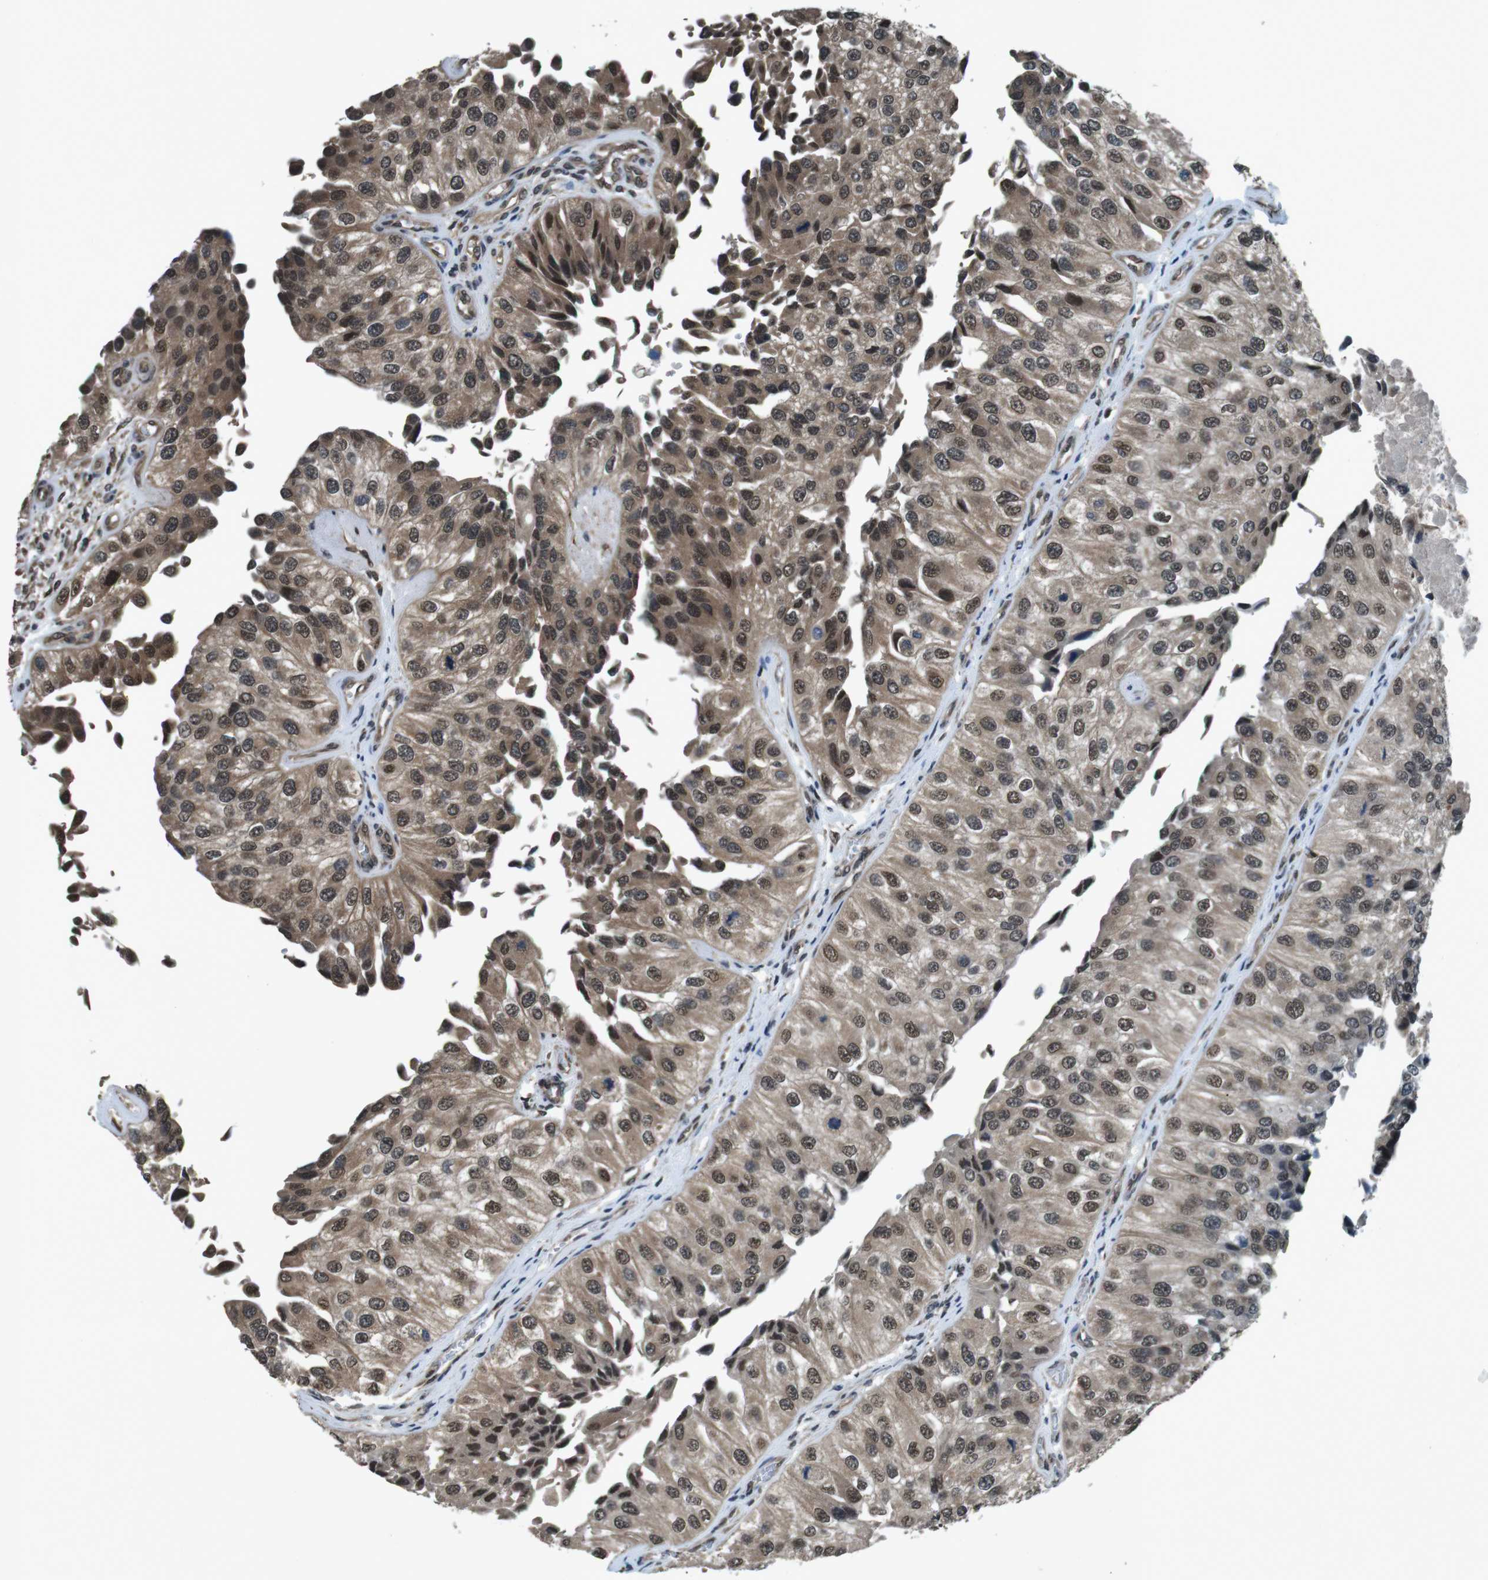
{"staining": {"intensity": "moderate", "quantity": ">75%", "location": "cytoplasmic/membranous,nuclear"}, "tissue": "urothelial cancer", "cell_type": "Tumor cells", "image_type": "cancer", "snomed": [{"axis": "morphology", "description": "Urothelial carcinoma, High grade"}, {"axis": "topography", "description": "Kidney"}, {"axis": "topography", "description": "Urinary bladder"}], "caption": "IHC (DAB (3,3'-diaminobenzidine)) staining of human urothelial cancer shows moderate cytoplasmic/membranous and nuclear protein staining in about >75% of tumor cells. (brown staining indicates protein expression, while blue staining denotes nuclei).", "gene": "SOCS1", "patient": {"sex": "male", "age": 77}}